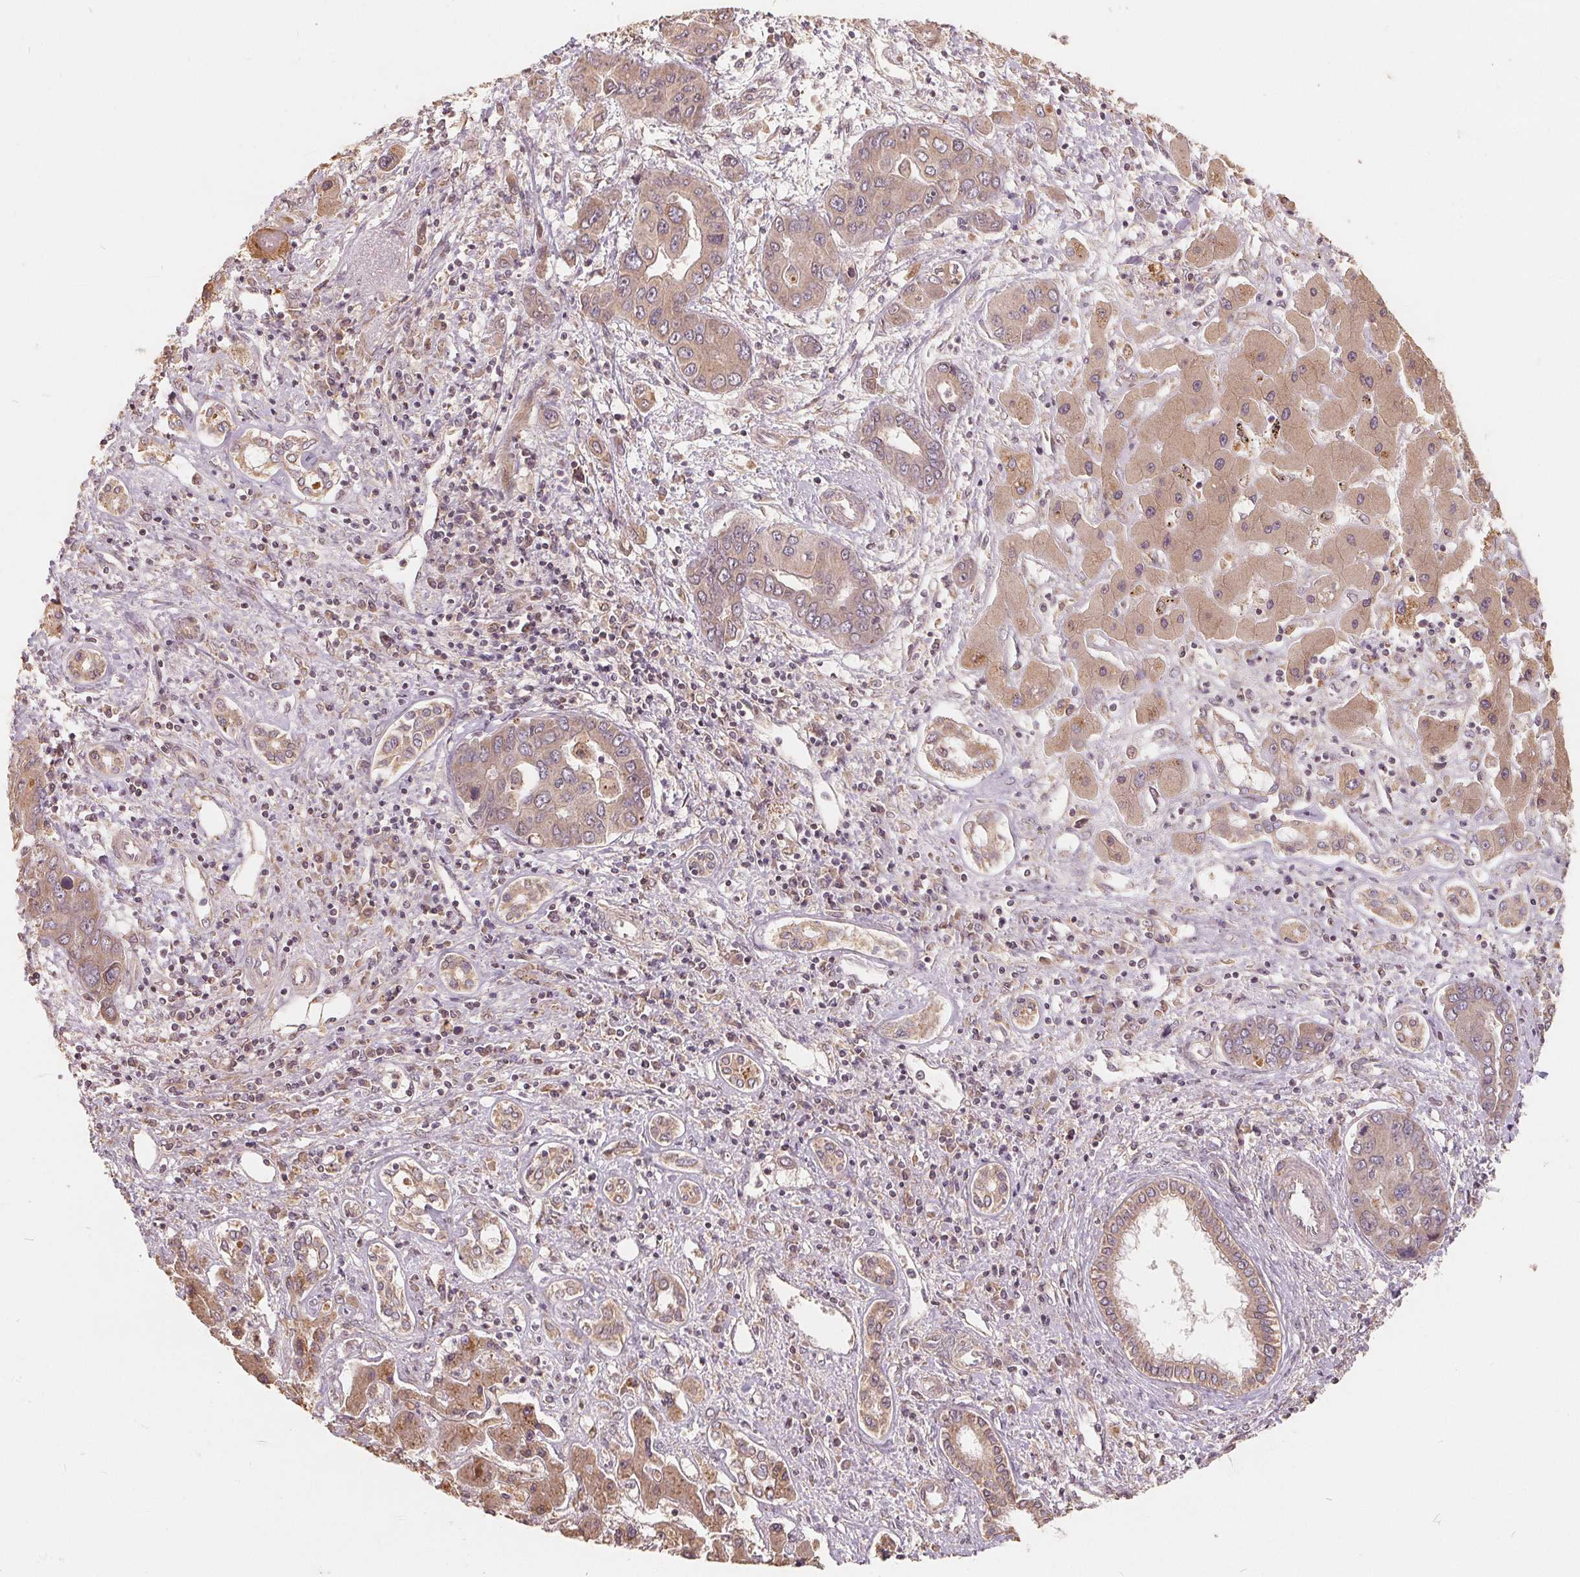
{"staining": {"intensity": "weak", "quantity": ">75%", "location": "cytoplasmic/membranous"}, "tissue": "liver cancer", "cell_type": "Tumor cells", "image_type": "cancer", "snomed": [{"axis": "morphology", "description": "Cholangiocarcinoma"}, {"axis": "topography", "description": "Liver"}], "caption": "A brown stain labels weak cytoplasmic/membranous expression of a protein in liver cancer (cholangiocarcinoma) tumor cells.", "gene": "CDIPT", "patient": {"sex": "male", "age": 67}}